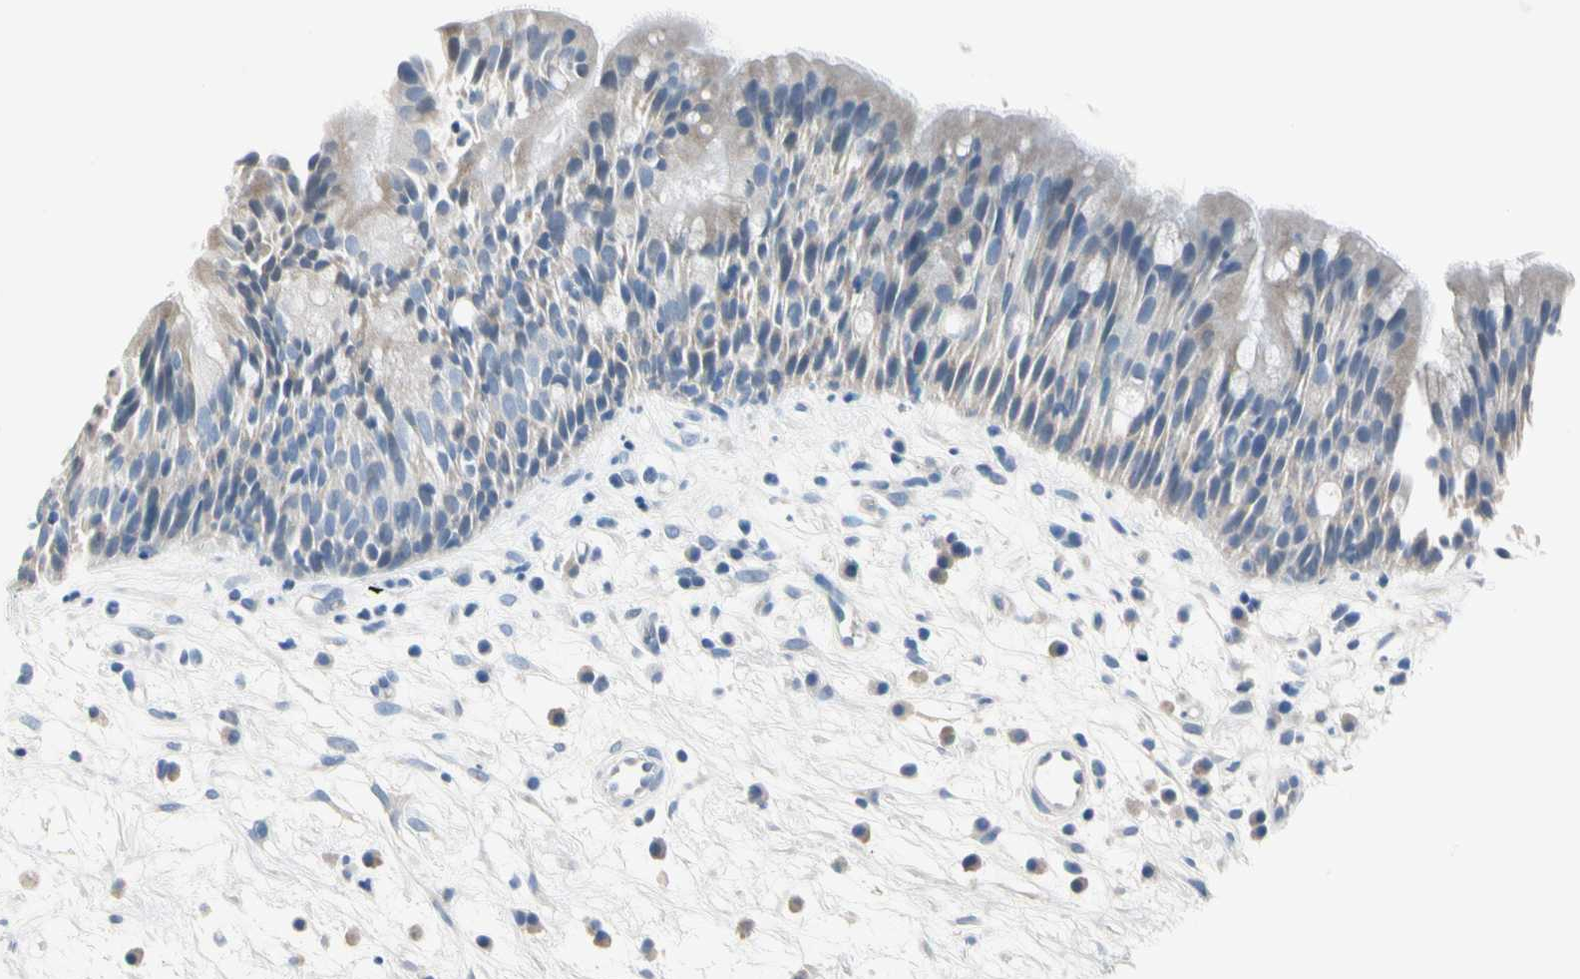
{"staining": {"intensity": "negative", "quantity": "none", "location": "none"}, "tissue": "nasopharynx", "cell_type": "Respiratory epithelial cells", "image_type": "normal", "snomed": [{"axis": "morphology", "description": "Normal tissue, NOS"}, {"axis": "morphology", "description": "Inflammation, NOS"}, {"axis": "morphology", "description": "Malignant melanoma, Metastatic site"}, {"axis": "topography", "description": "Nasopharynx"}], "caption": "The image exhibits no staining of respiratory epithelial cells in benign nasopharynx. (DAB IHC, high magnification).", "gene": "MARK1", "patient": {"sex": "female", "age": 55}}